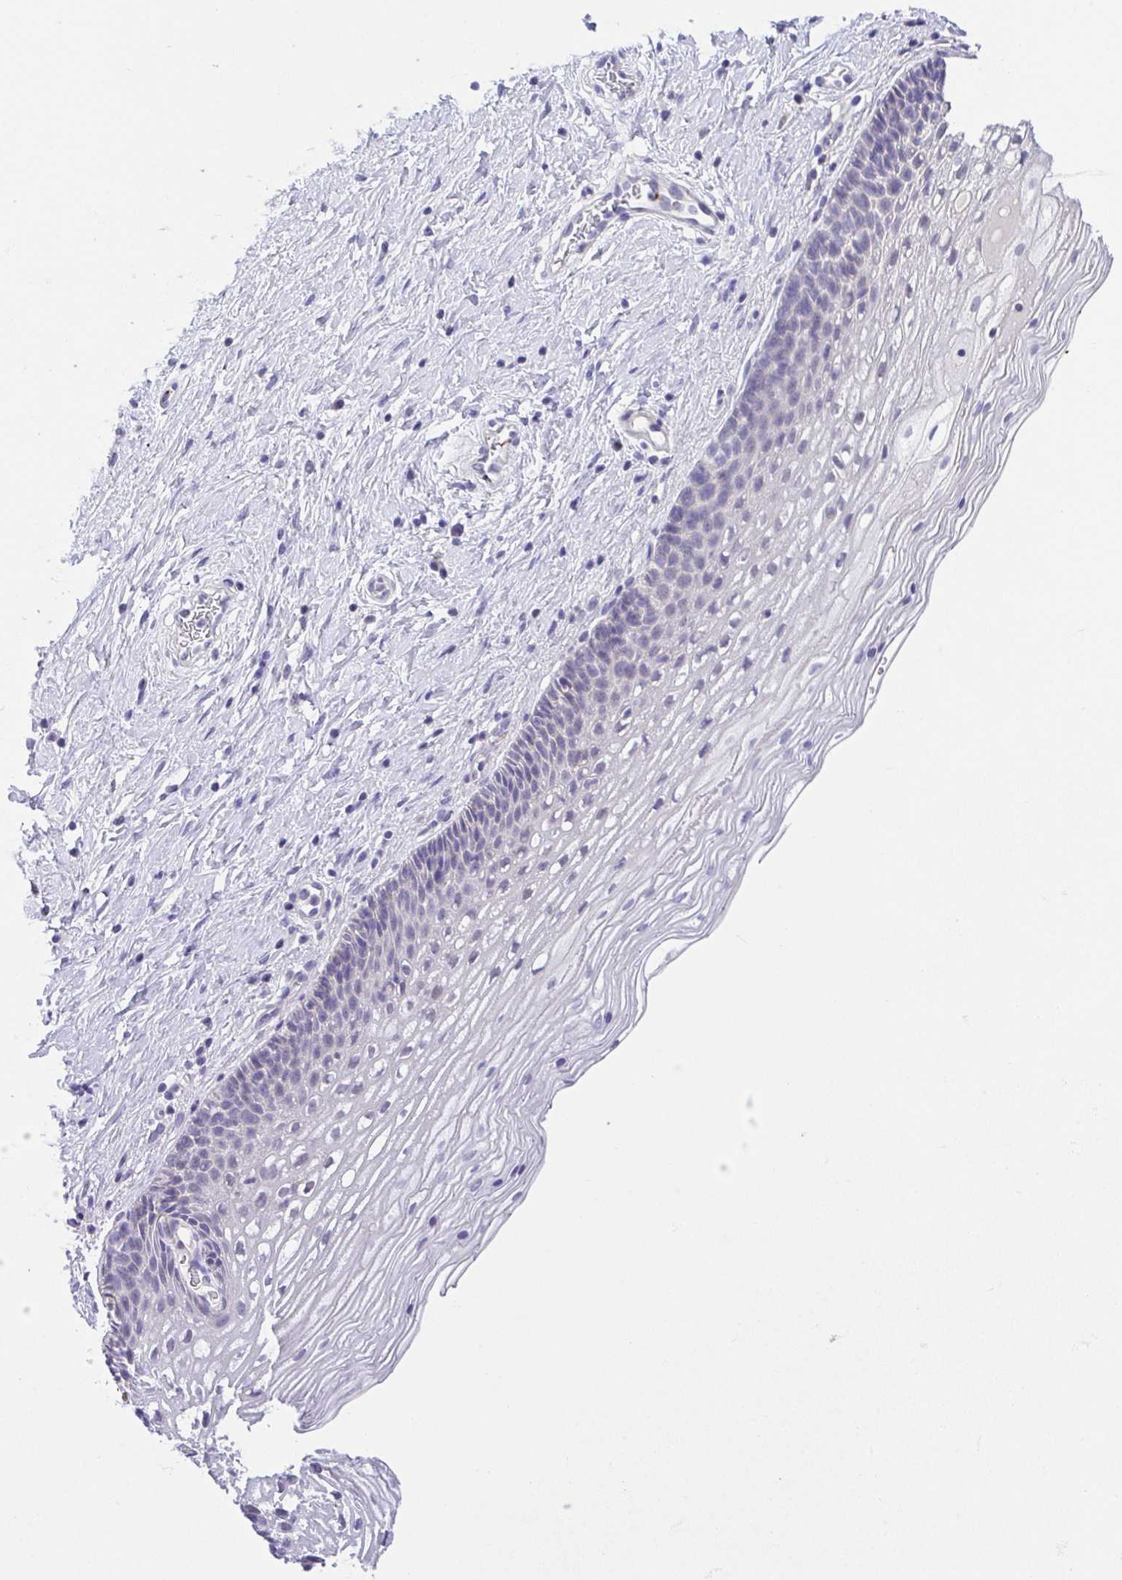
{"staining": {"intensity": "negative", "quantity": "none", "location": "none"}, "tissue": "cervix", "cell_type": "Glandular cells", "image_type": "normal", "snomed": [{"axis": "morphology", "description": "Normal tissue, NOS"}, {"axis": "topography", "description": "Cervix"}], "caption": "Glandular cells are negative for protein expression in normal human cervix. (DAB immunohistochemistry, high magnification).", "gene": "PRR14L", "patient": {"sex": "female", "age": 34}}